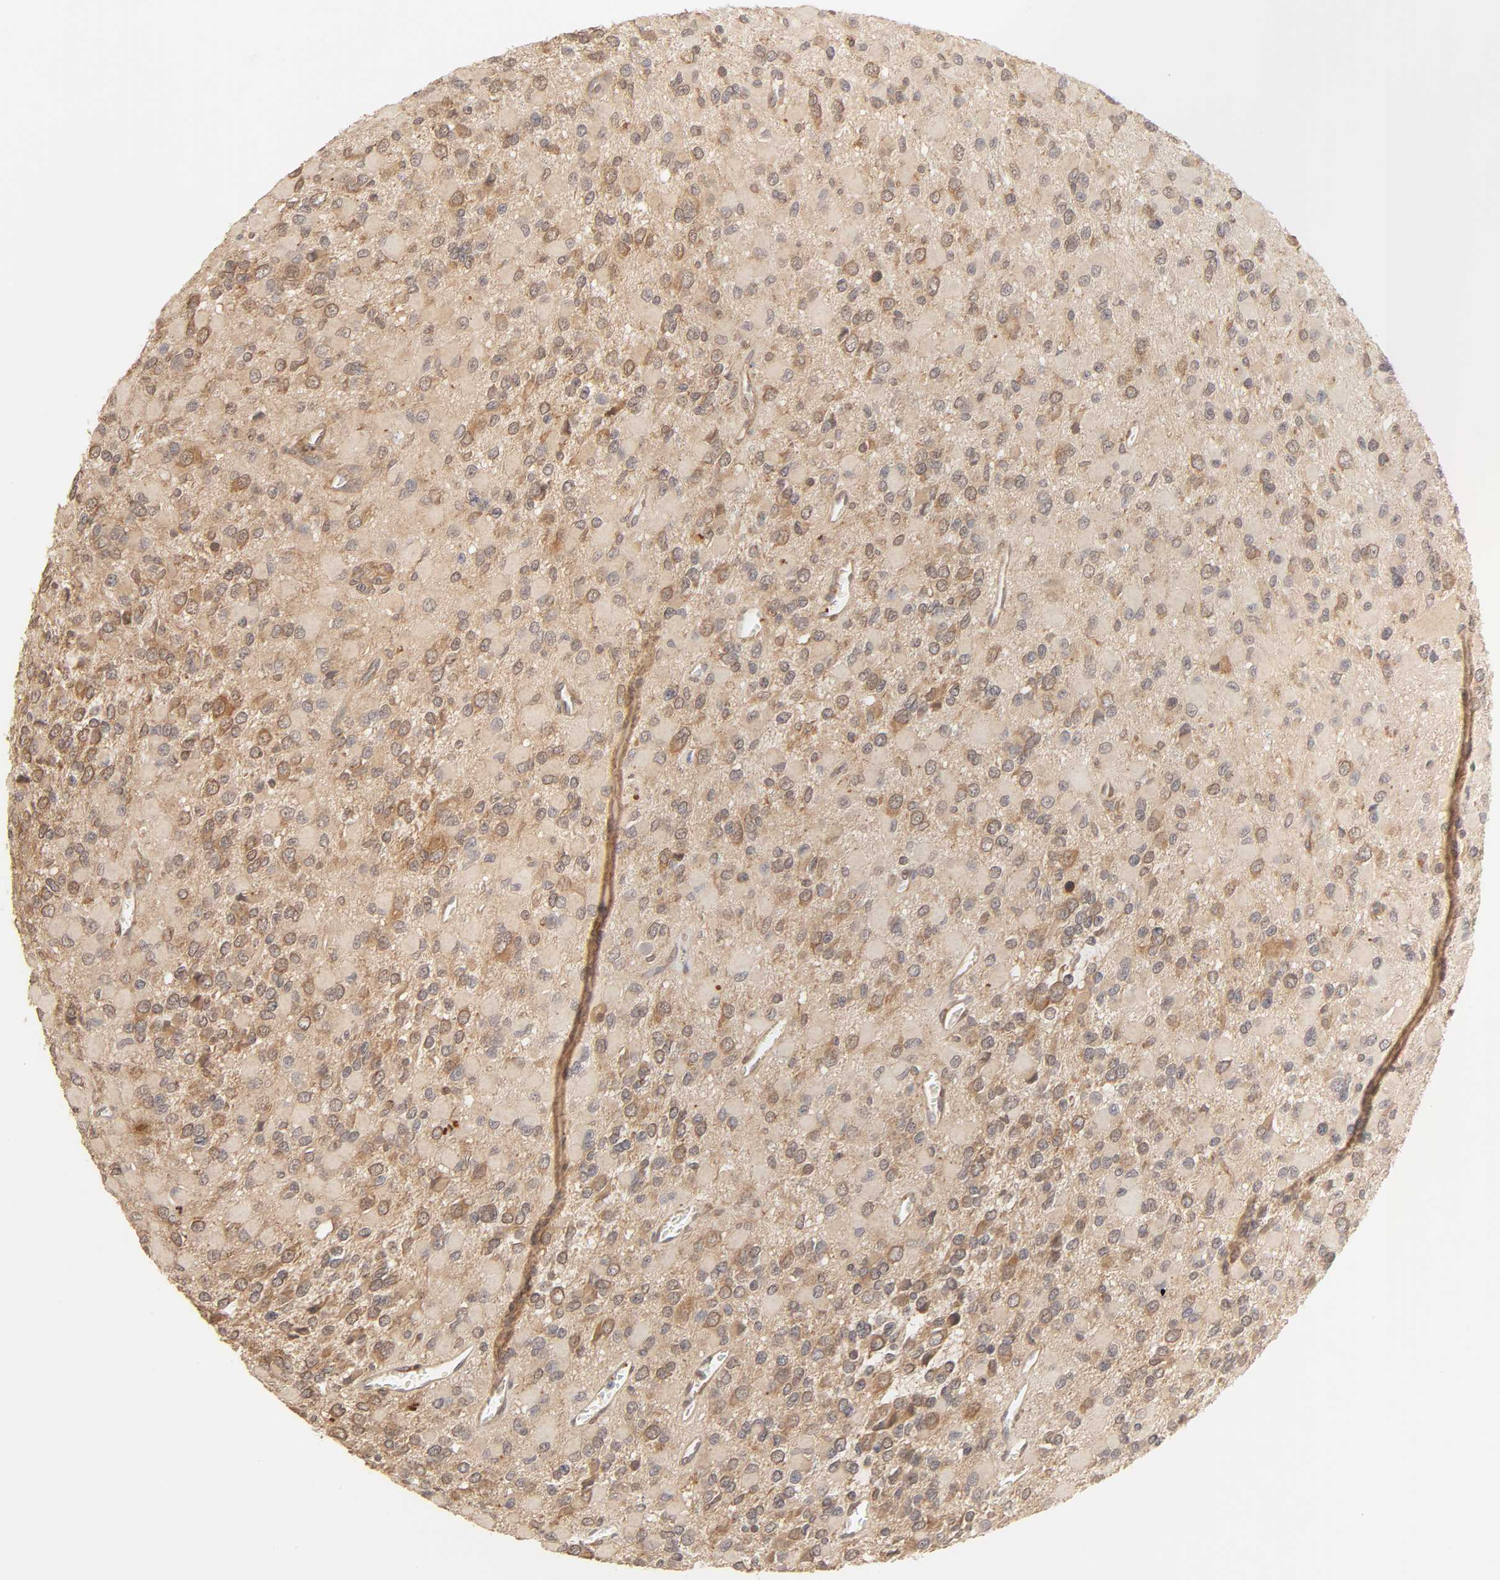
{"staining": {"intensity": "moderate", "quantity": ">75%", "location": "cytoplasmic/membranous"}, "tissue": "glioma", "cell_type": "Tumor cells", "image_type": "cancer", "snomed": [{"axis": "morphology", "description": "Glioma, malignant, Low grade"}, {"axis": "topography", "description": "Brain"}], "caption": "Moderate cytoplasmic/membranous expression for a protein is appreciated in about >75% of tumor cells of malignant low-grade glioma using immunohistochemistry (IHC).", "gene": "EPS8", "patient": {"sex": "male", "age": 42}}